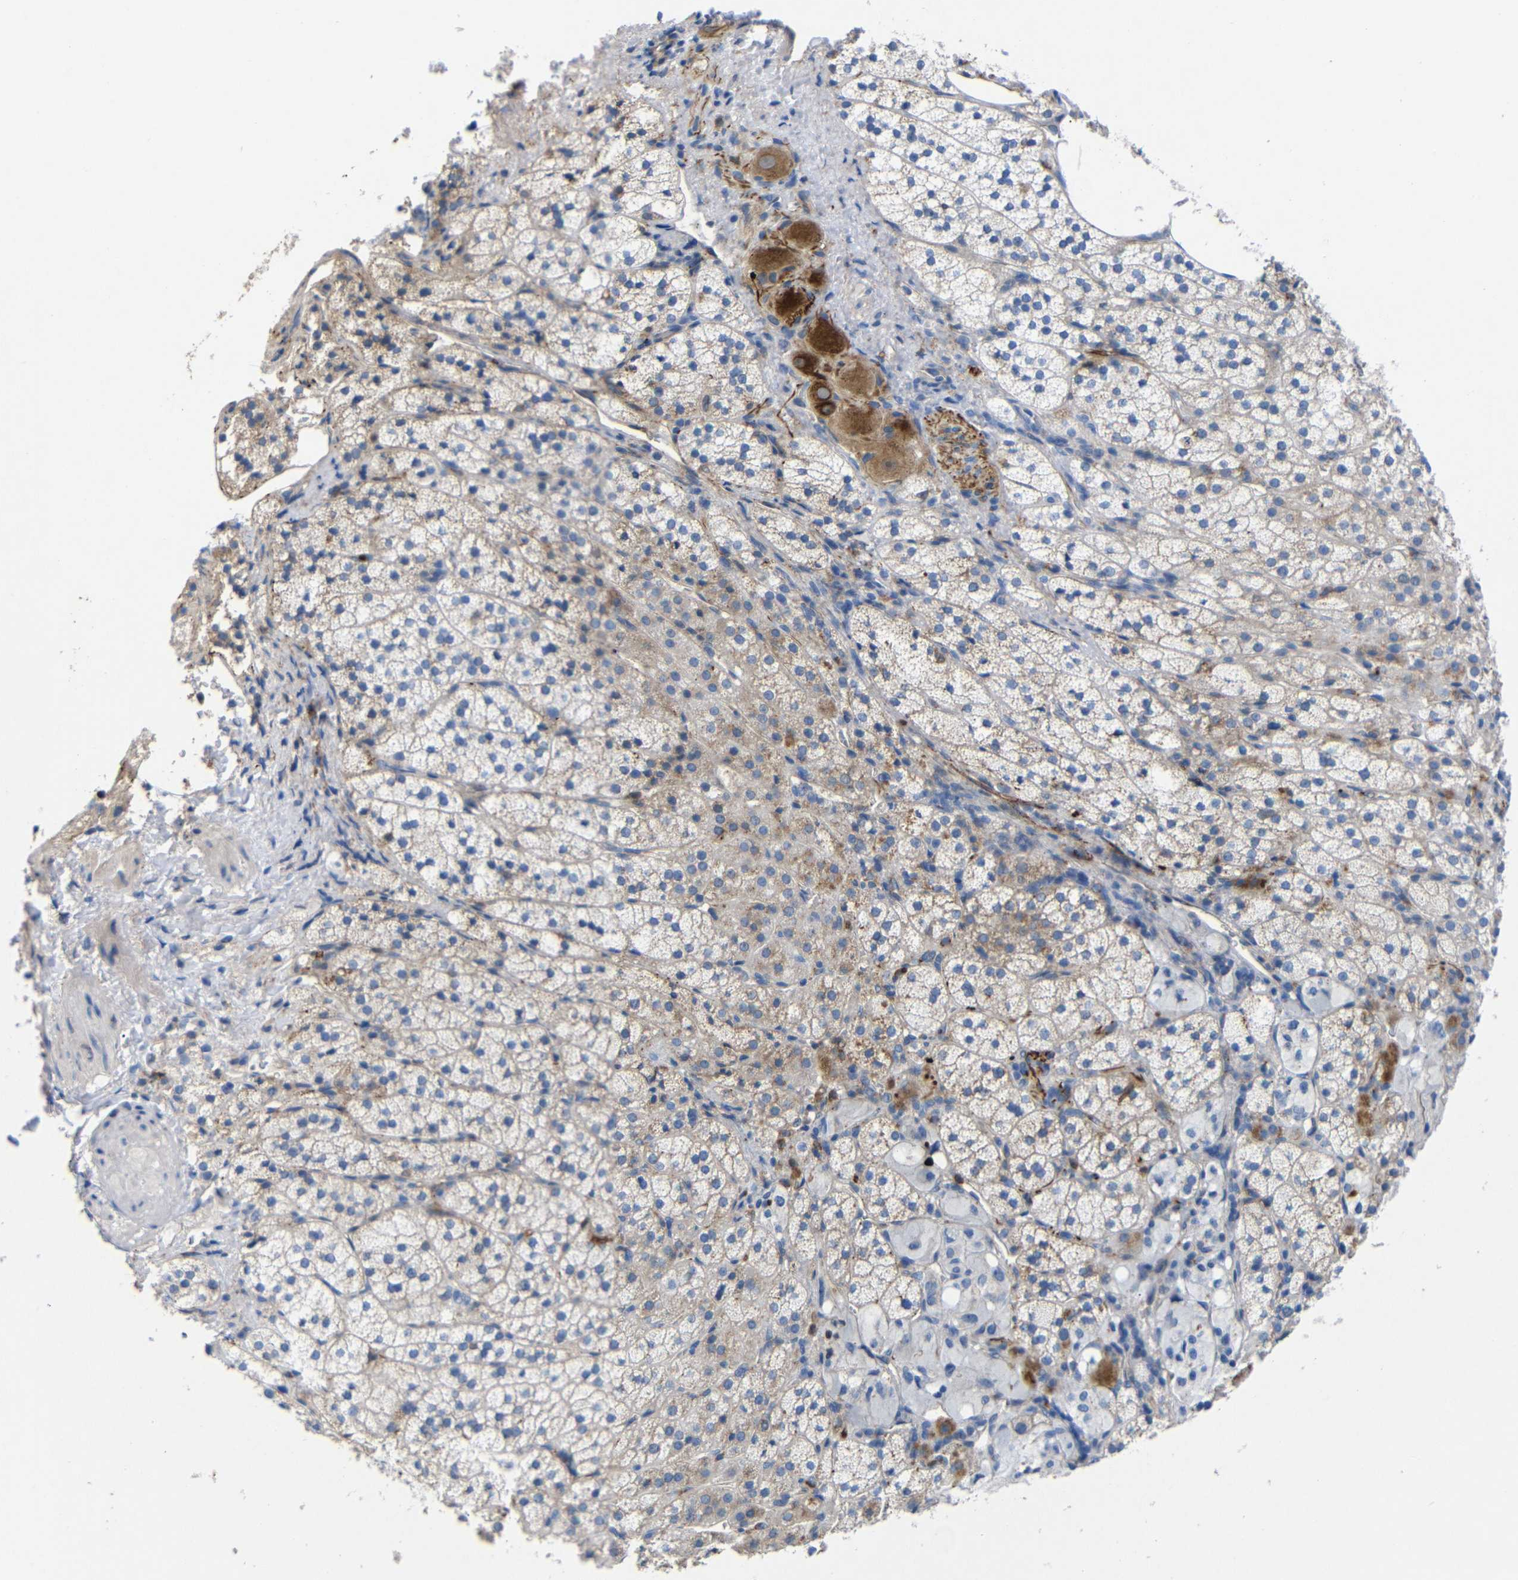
{"staining": {"intensity": "weak", "quantity": "25%-75%", "location": "cytoplasmic/membranous"}, "tissue": "adrenal gland", "cell_type": "Glandular cells", "image_type": "normal", "snomed": [{"axis": "morphology", "description": "Normal tissue, NOS"}, {"axis": "topography", "description": "Adrenal gland"}], "caption": "Glandular cells demonstrate low levels of weak cytoplasmic/membranous staining in approximately 25%-75% of cells in benign adrenal gland. The staining is performed using DAB (3,3'-diaminobenzidine) brown chromogen to label protein expression. The nuclei are counter-stained blue using hematoxylin.", "gene": "SDCBP", "patient": {"sex": "male", "age": 56}}